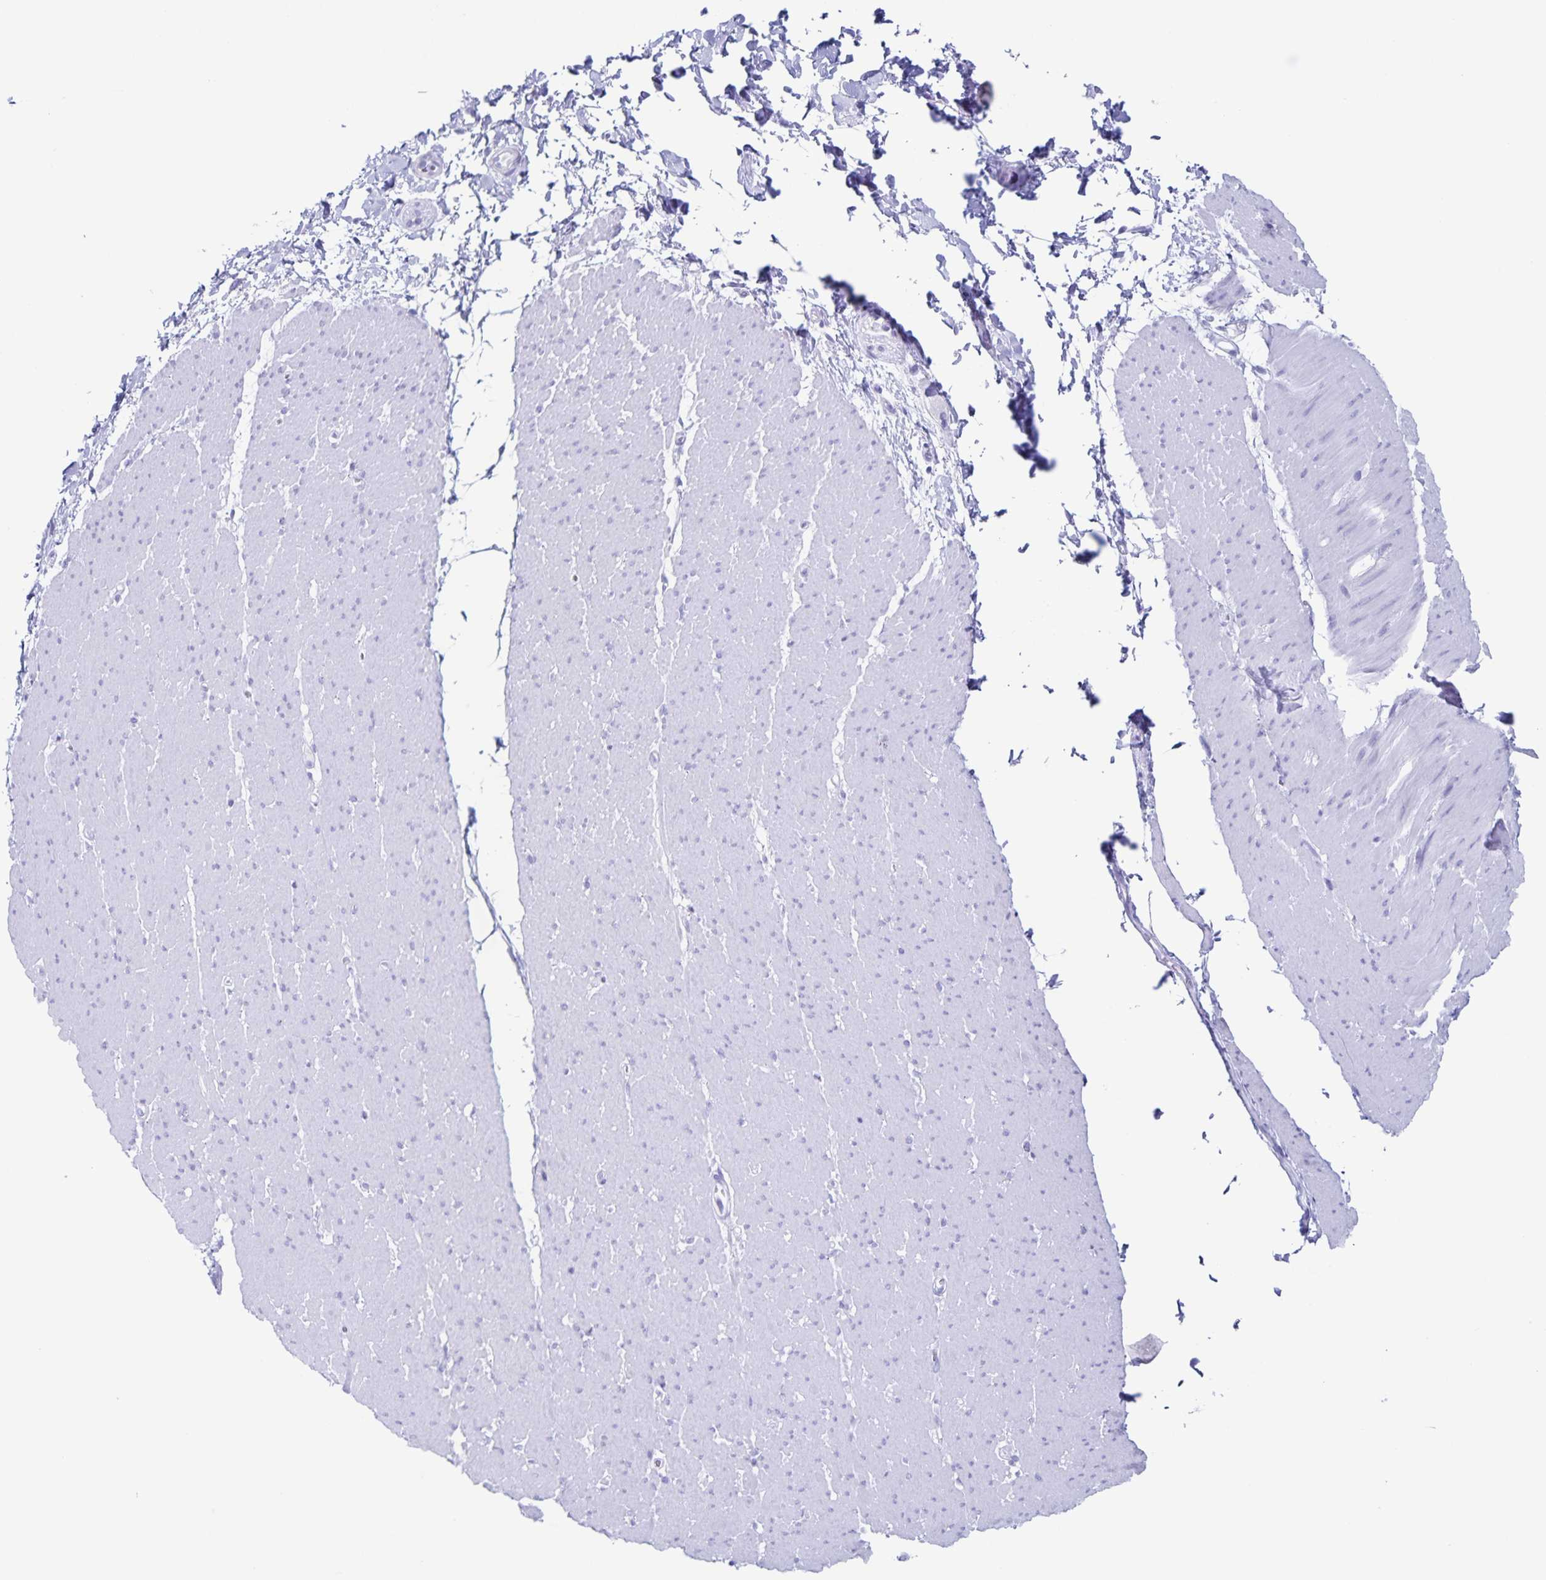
{"staining": {"intensity": "negative", "quantity": "none", "location": "none"}, "tissue": "smooth muscle", "cell_type": "Smooth muscle cells", "image_type": "normal", "snomed": [{"axis": "morphology", "description": "Normal tissue, NOS"}, {"axis": "topography", "description": "Smooth muscle"}, {"axis": "topography", "description": "Rectum"}], "caption": "Image shows no protein positivity in smooth muscle cells of normal smooth muscle. (DAB (3,3'-diaminobenzidine) IHC with hematoxylin counter stain).", "gene": "C12orf56", "patient": {"sex": "male", "age": 53}}